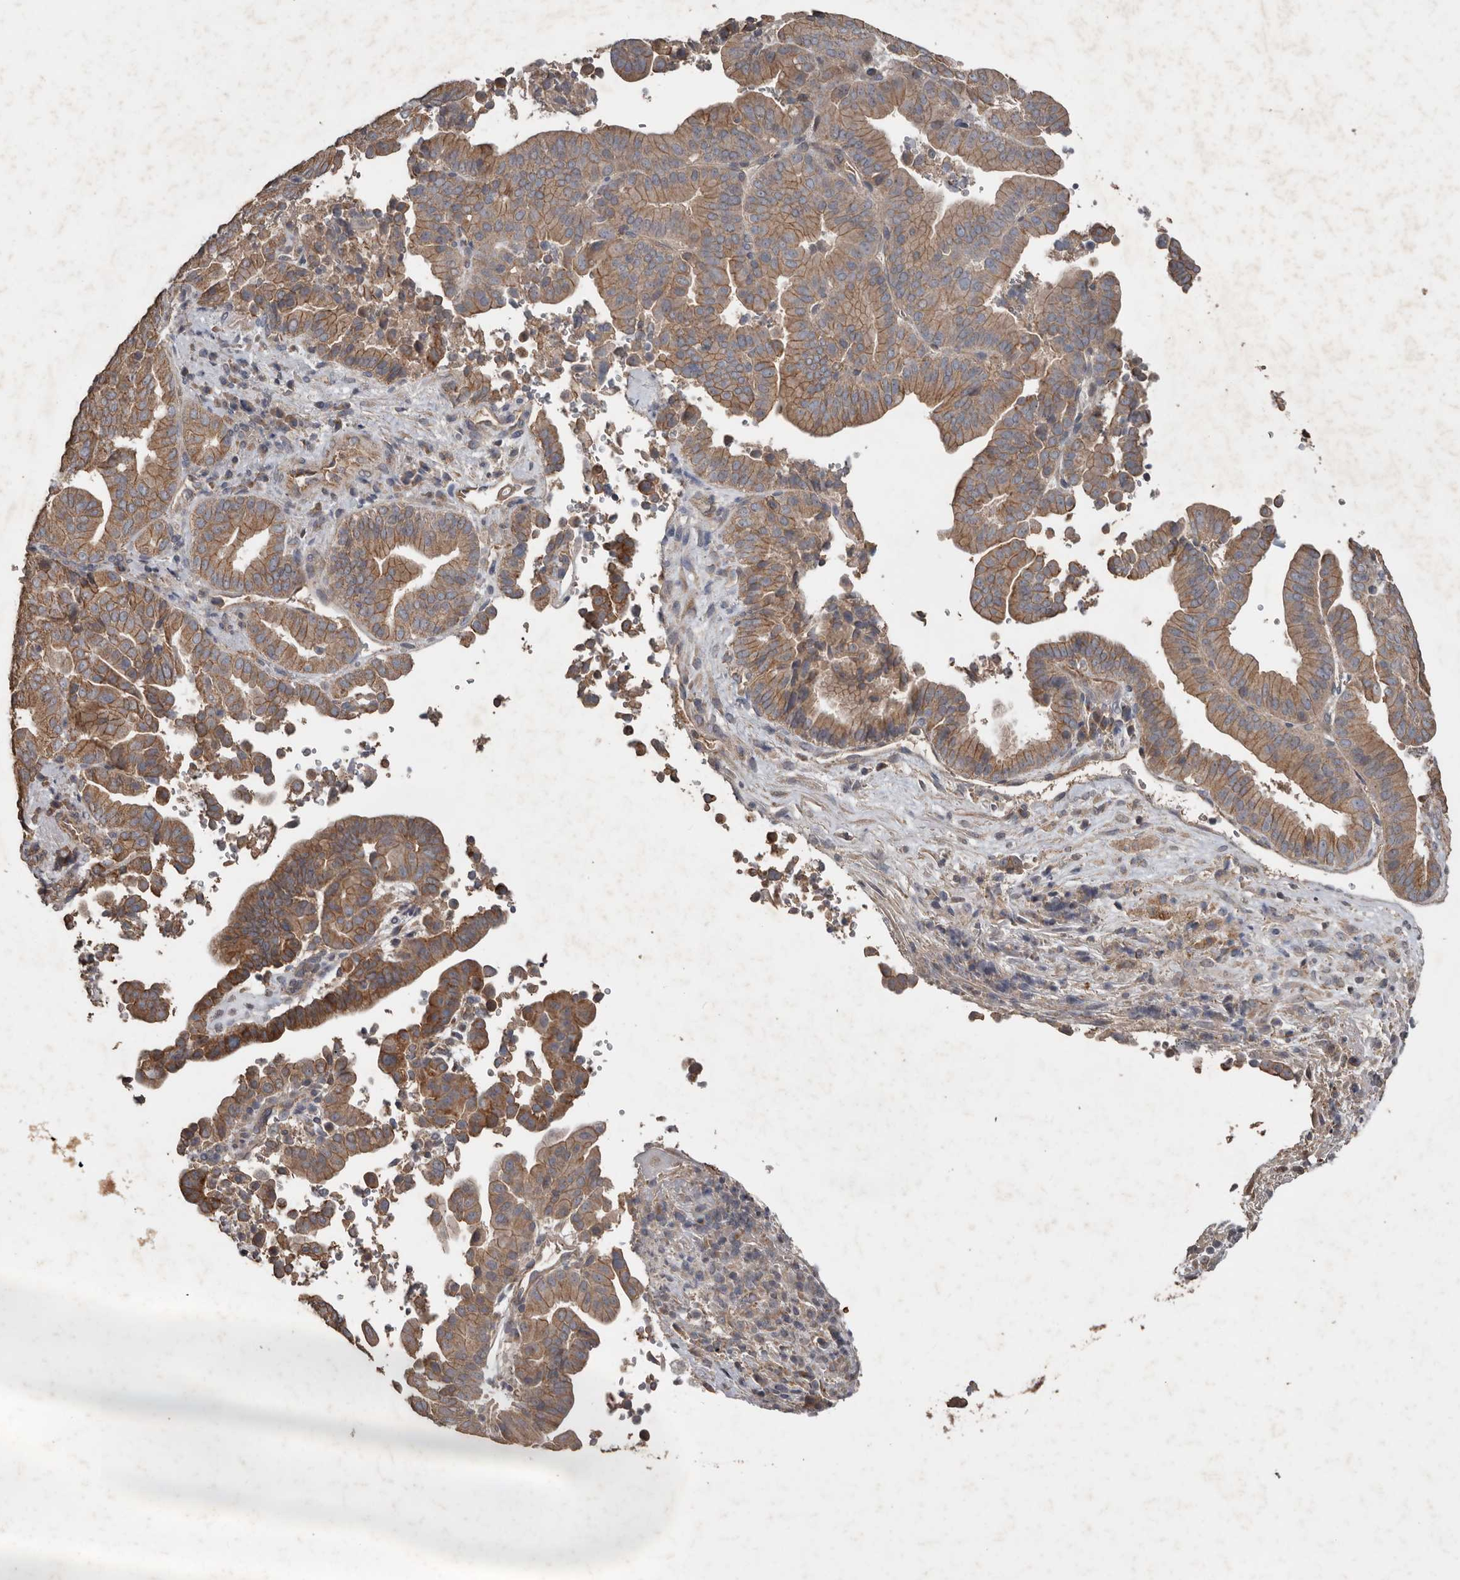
{"staining": {"intensity": "moderate", "quantity": ">75%", "location": "cytoplasmic/membranous"}, "tissue": "liver cancer", "cell_type": "Tumor cells", "image_type": "cancer", "snomed": [{"axis": "morphology", "description": "Cholangiocarcinoma"}, {"axis": "topography", "description": "Liver"}], "caption": "The photomicrograph demonstrates immunohistochemical staining of liver cholangiocarcinoma. There is moderate cytoplasmic/membranous positivity is identified in approximately >75% of tumor cells. (DAB (3,3'-diaminobenzidine) IHC with brightfield microscopy, high magnification).", "gene": "HYAL4", "patient": {"sex": "female", "age": 75}}